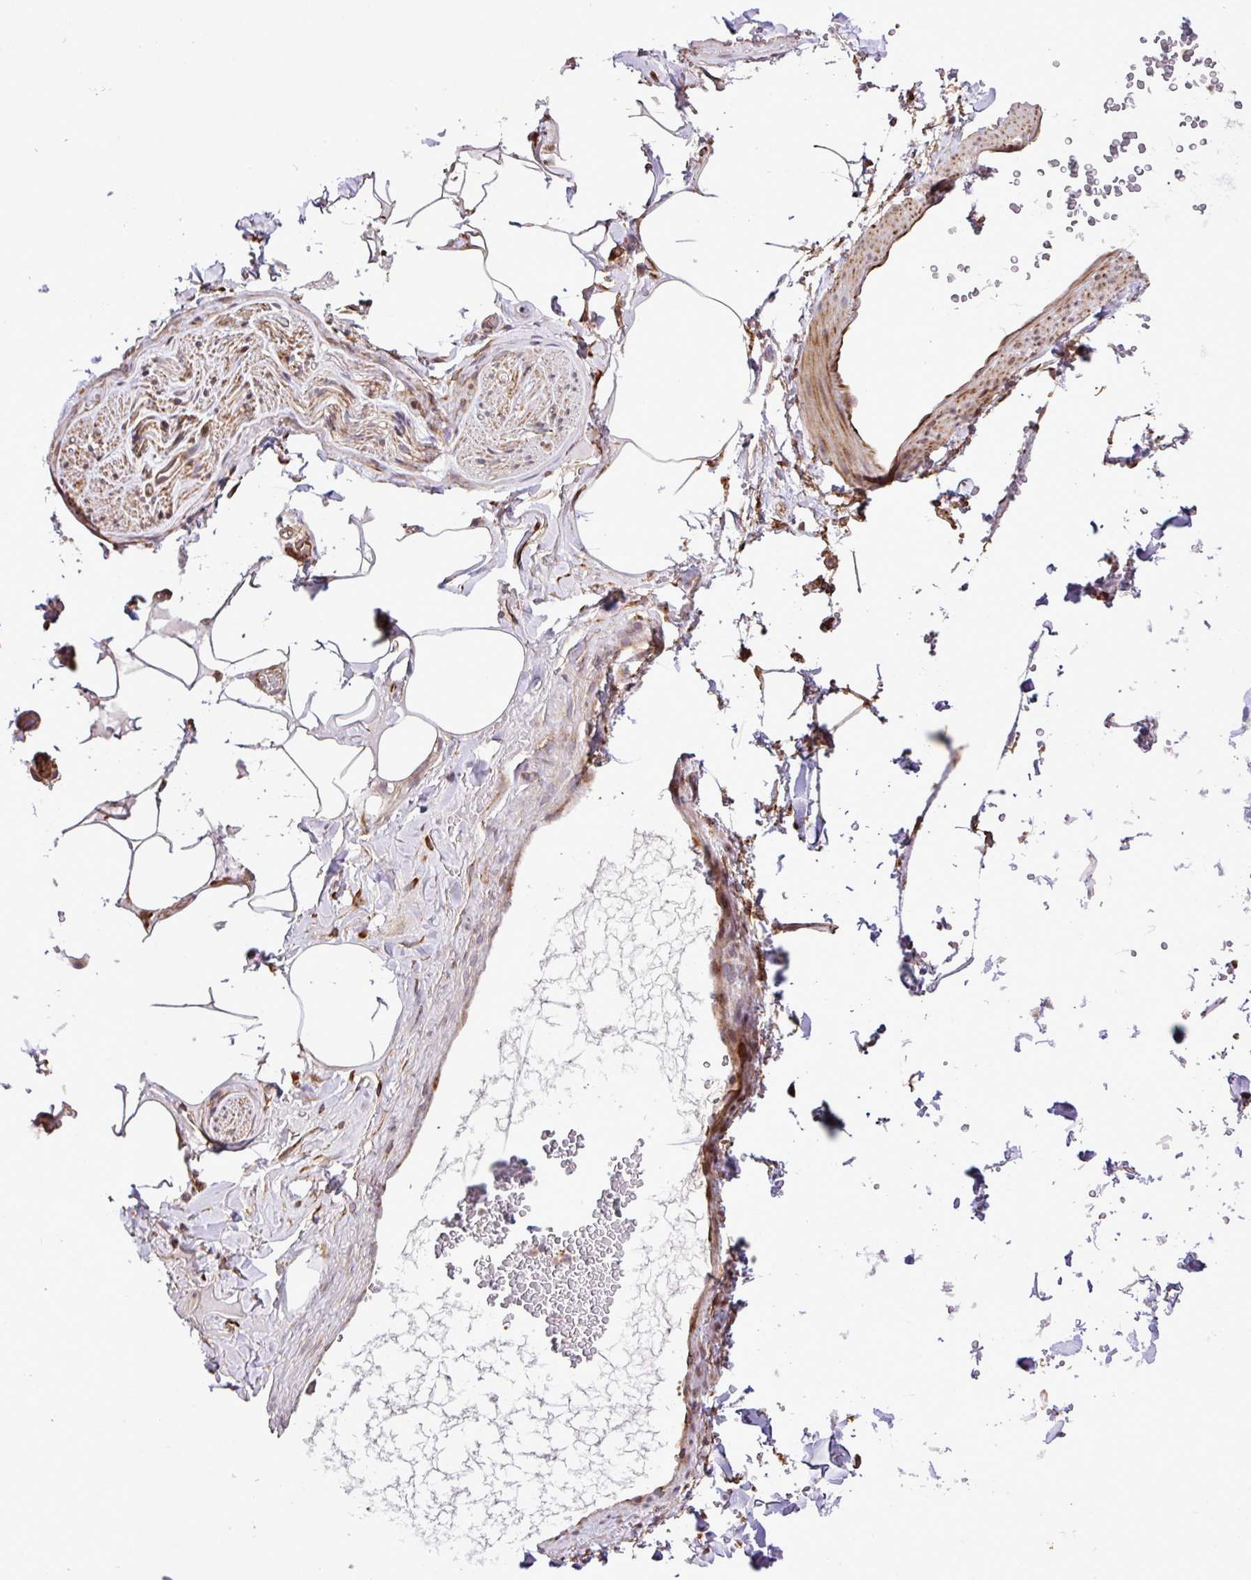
{"staining": {"intensity": "weak", "quantity": "25%-75%", "location": "cytoplasmic/membranous"}, "tissue": "adipose tissue", "cell_type": "Adipocytes", "image_type": "normal", "snomed": [{"axis": "morphology", "description": "Normal tissue, NOS"}, {"axis": "topography", "description": "Rectum"}, {"axis": "topography", "description": "Peripheral nerve tissue"}], "caption": "The immunohistochemical stain highlights weak cytoplasmic/membranous staining in adipocytes of unremarkable adipose tissue. Ihc stains the protein in brown and the nuclei are stained blue.", "gene": "DLGAP4", "patient": {"sex": "female", "age": 69}}